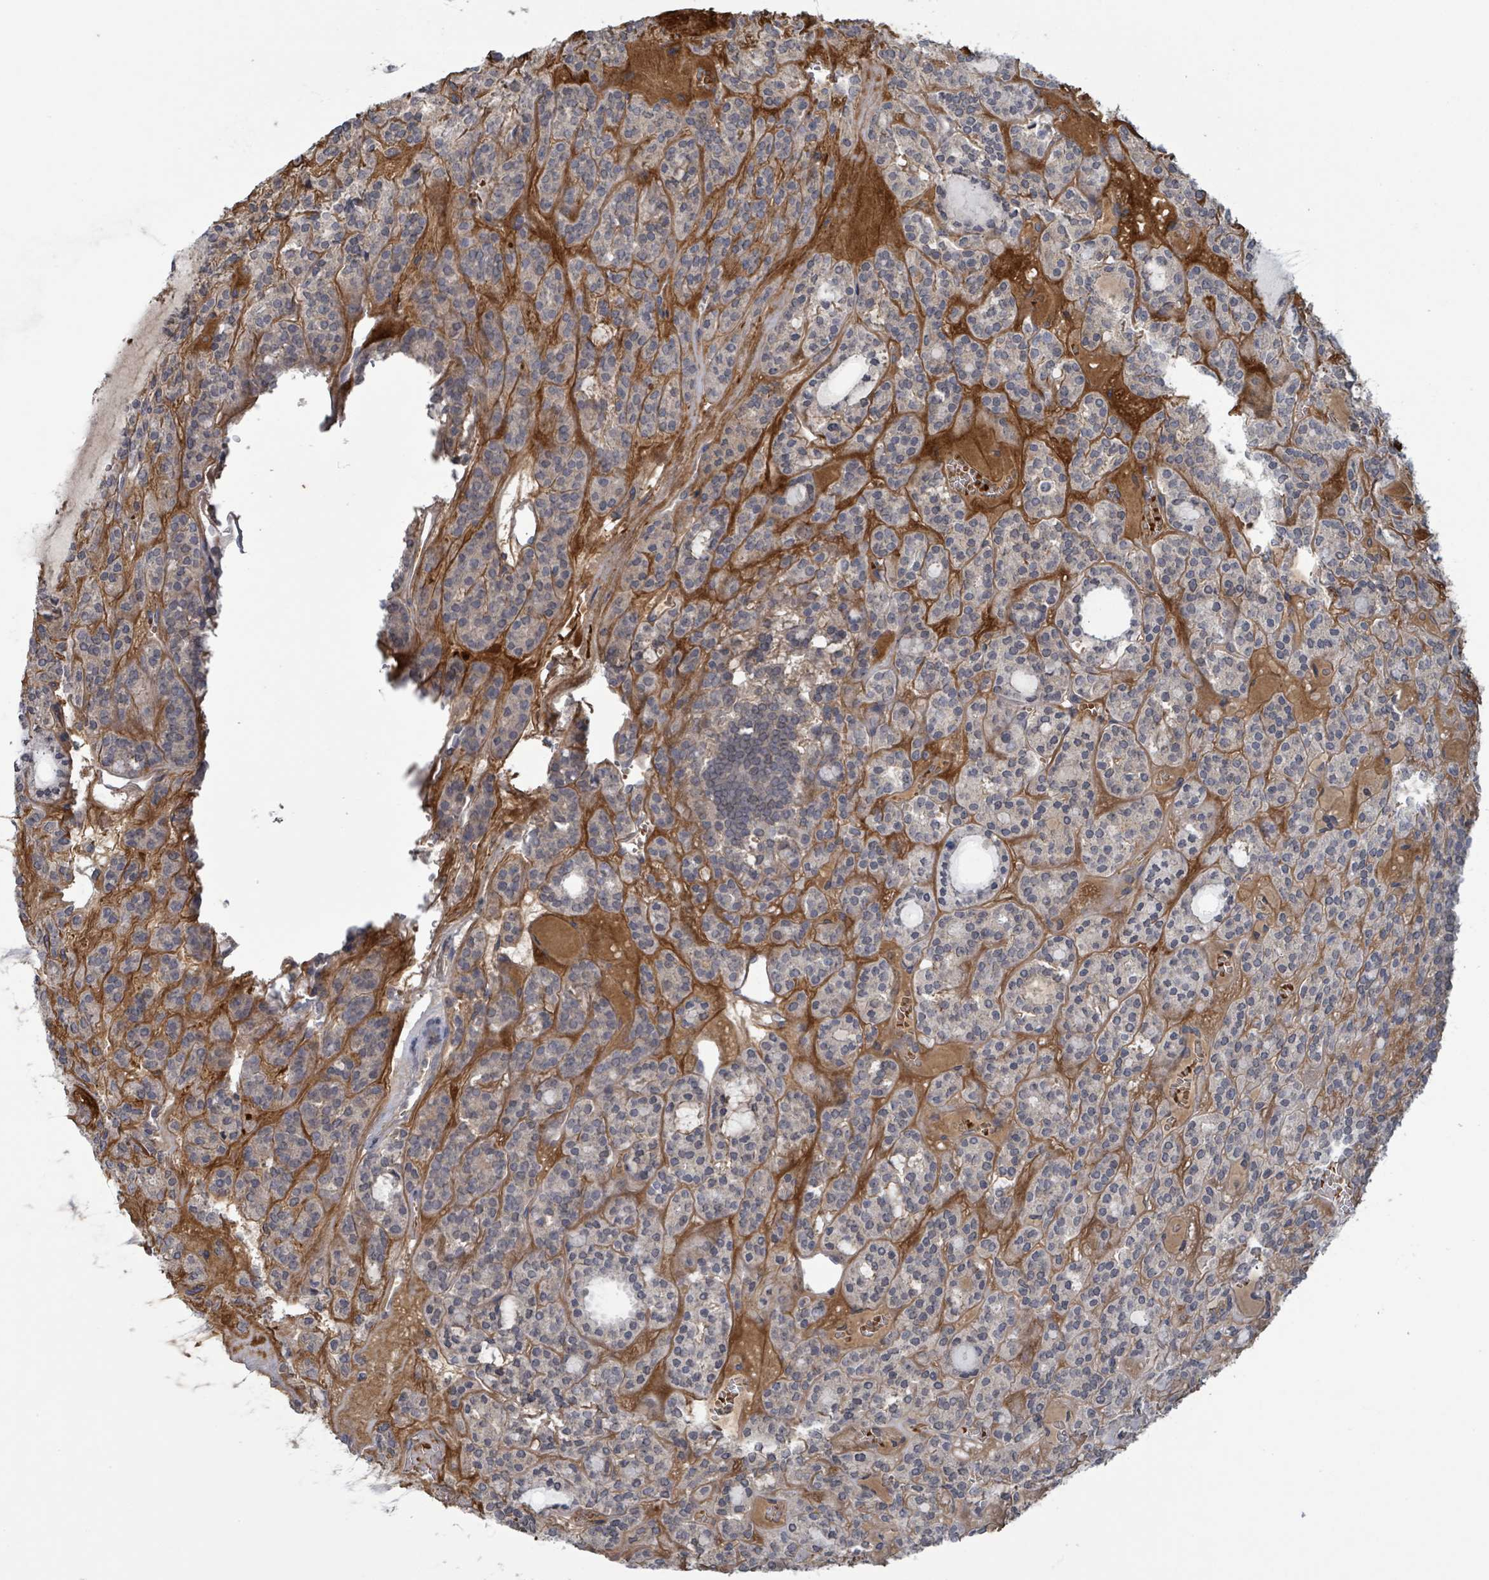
{"staining": {"intensity": "negative", "quantity": "none", "location": "none"}, "tissue": "thyroid cancer", "cell_type": "Tumor cells", "image_type": "cancer", "snomed": [{"axis": "morphology", "description": "Follicular adenoma carcinoma, NOS"}, {"axis": "topography", "description": "Thyroid gland"}], "caption": "A photomicrograph of follicular adenoma carcinoma (thyroid) stained for a protein exhibits no brown staining in tumor cells.", "gene": "GRM8", "patient": {"sex": "female", "age": 63}}